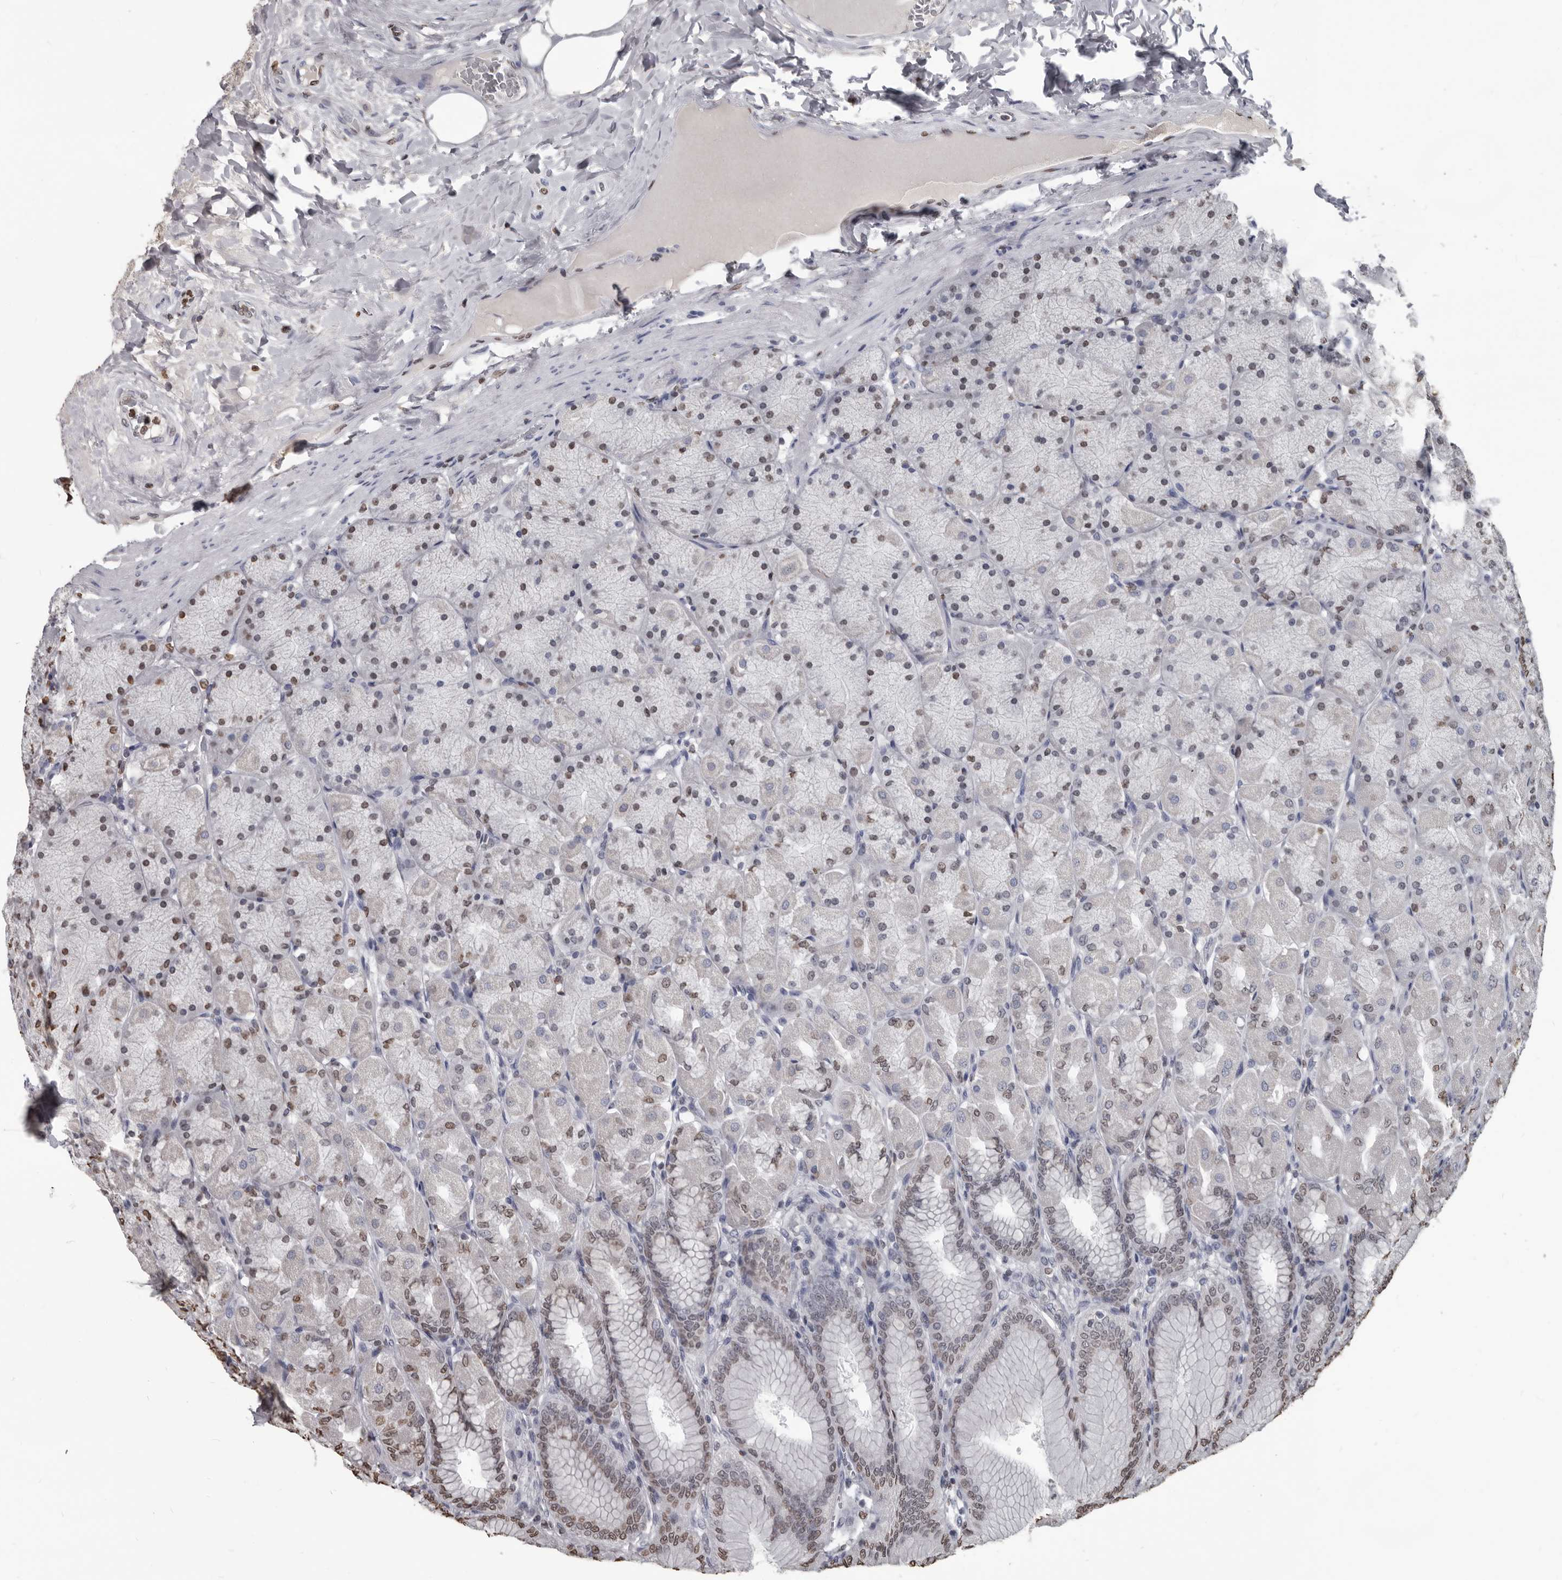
{"staining": {"intensity": "moderate", "quantity": "<25%", "location": "nuclear"}, "tissue": "stomach", "cell_type": "Glandular cells", "image_type": "normal", "snomed": [{"axis": "morphology", "description": "Normal tissue, NOS"}, {"axis": "topography", "description": "Stomach, upper"}], "caption": "Immunohistochemistry of benign stomach shows low levels of moderate nuclear positivity in about <25% of glandular cells.", "gene": "AHR", "patient": {"sex": "female", "age": 56}}